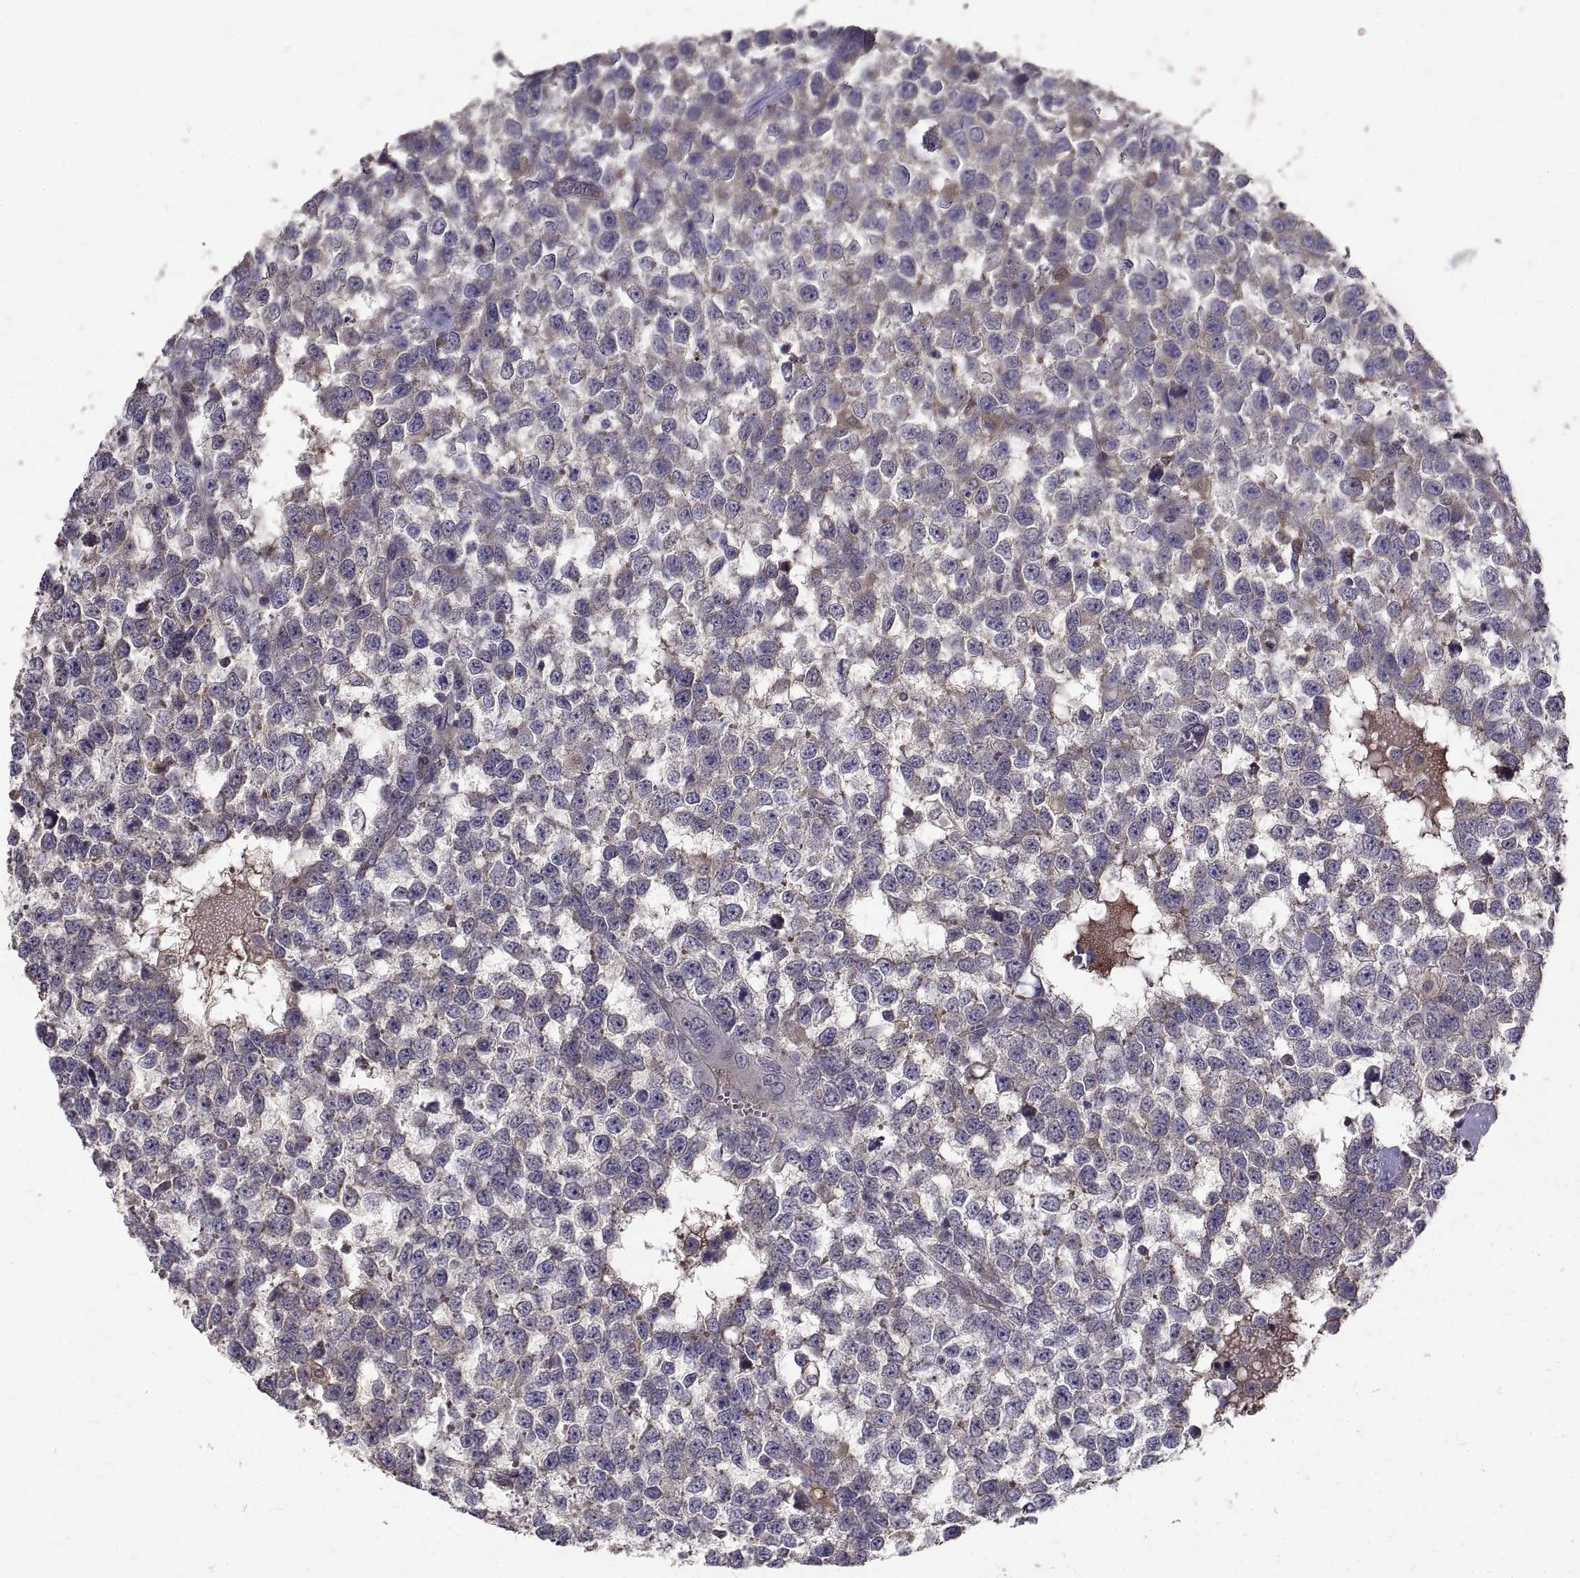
{"staining": {"intensity": "negative", "quantity": "none", "location": "none"}, "tissue": "testis cancer", "cell_type": "Tumor cells", "image_type": "cancer", "snomed": [{"axis": "morphology", "description": "Normal tissue, NOS"}, {"axis": "morphology", "description": "Seminoma, NOS"}, {"axis": "topography", "description": "Testis"}, {"axis": "topography", "description": "Epididymis"}], "caption": "The micrograph demonstrates no staining of tumor cells in testis cancer. (Brightfield microscopy of DAB (3,3'-diaminobenzidine) IHC at high magnification).", "gene": "PEA15", "patient": {"sex": "male", "age": 34}}